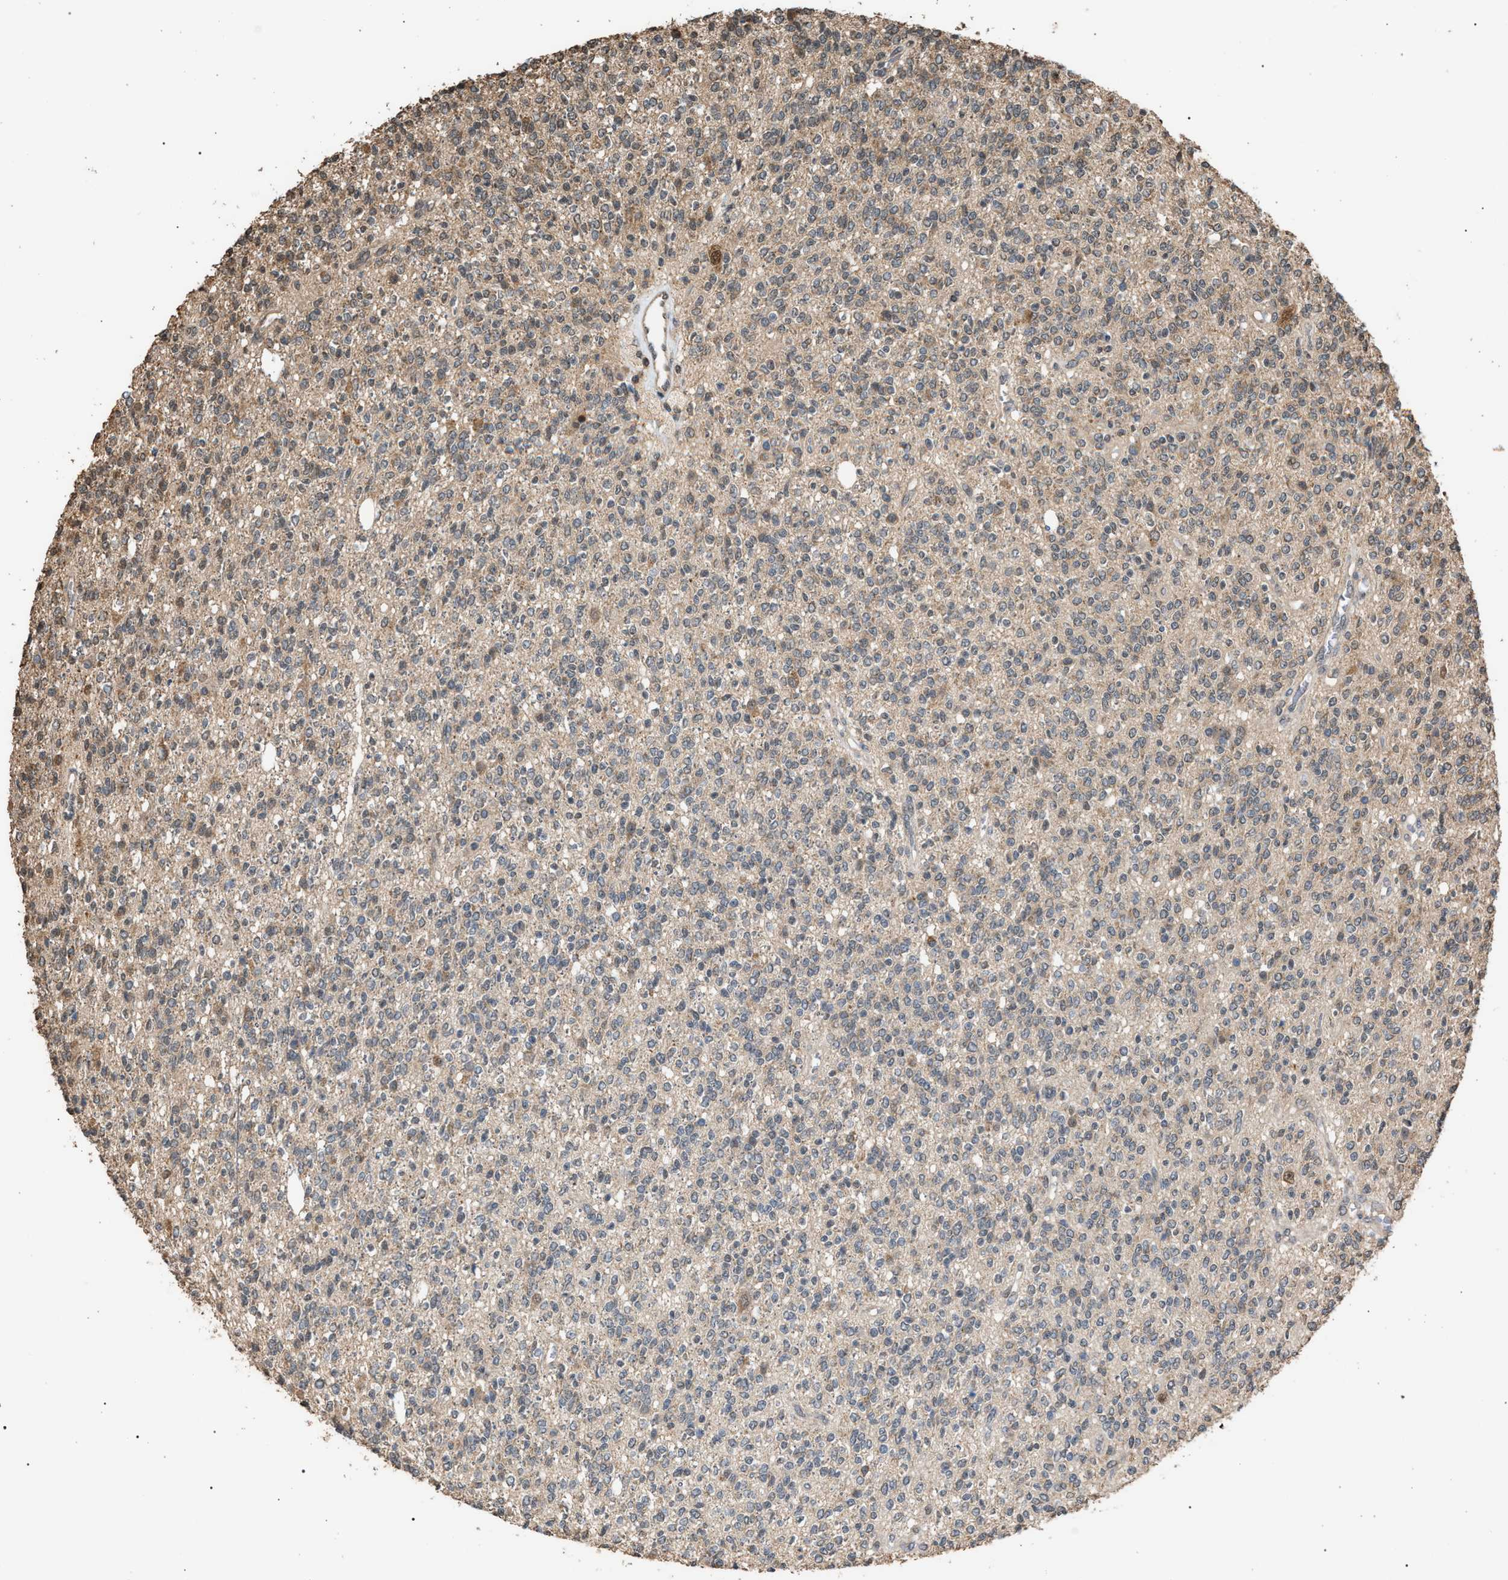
{"staining": {"intensity": "weak", "quantity": "25%-75%", "location": "cytoplasmic/membranous"}, "tissue": "glioma", "cell_type": "Tumor cells", "image_type": "cancer", "snomed": [{"axis": "morphology", "description": "Glioma, malignant, High grade"}, {"axis": "topography", "description": "Brain"}], "caption": "Glioma tissue displays weak cytoplasmic/membranous positivity in approximately 25%-75% of tumor cells, visualized by immunohistochemistry.", "gene": "NAA35", "patient": {"sex": "male", "age": 34}}